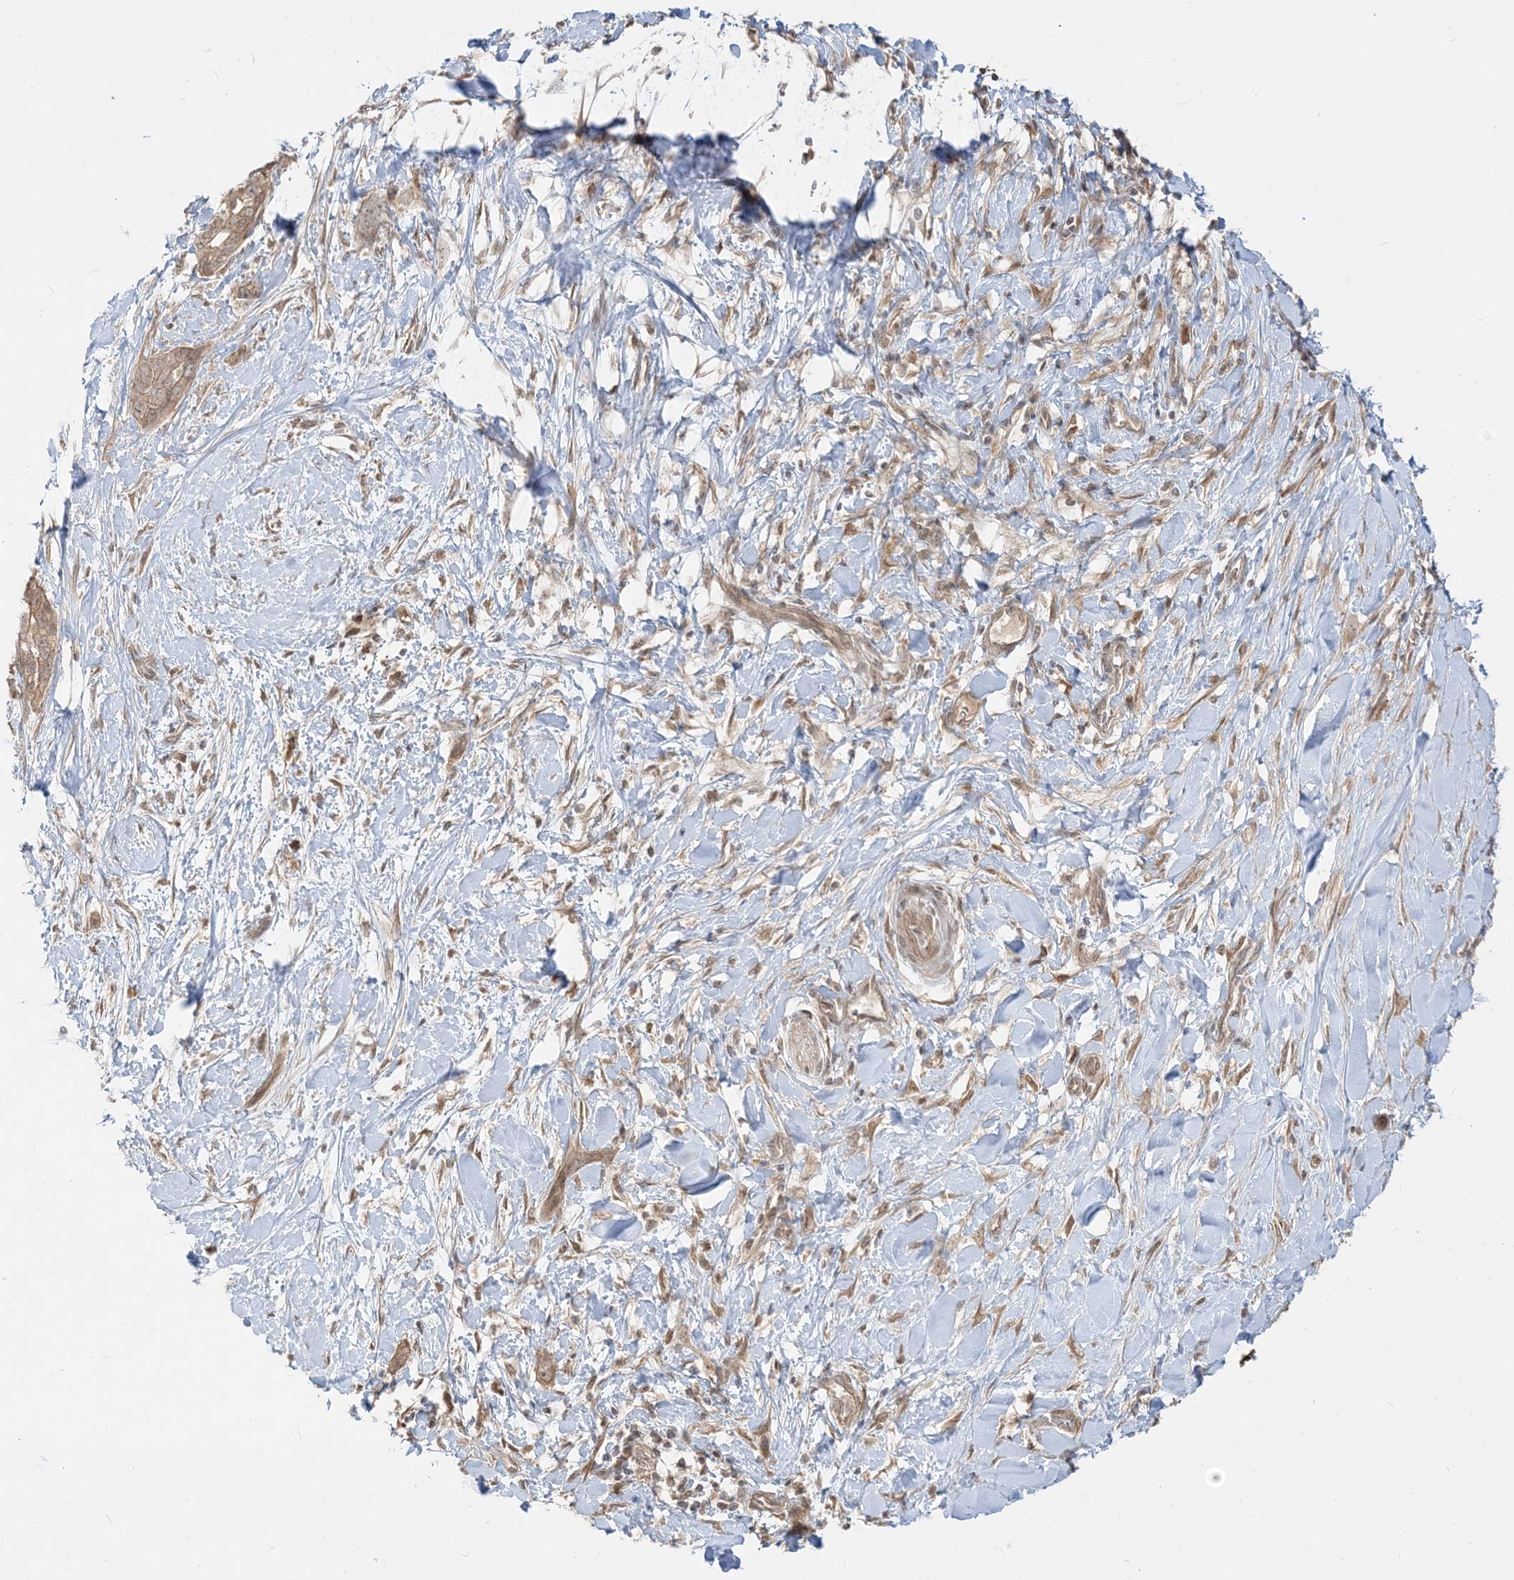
{"staining": {"intensity": "weak", "quantity": "25%-75%", "location": "cytoplasmic/membranous"}, "tissue": "pancreatic cancer", "cell_type": "Tumor cells", "image_type": "cancer", "snomed": [{"axis": "morphology", "description": "Normal tissue, NOS"}, {"axis": "morphology", "description": "Adenocarcinoma, NOS"}, {"axis": "topography", "description": "Pancreas"}, {"axis": "topography", "description": "Peripheral nerve tissue"}], "caption": "Immunohistochemistry of human pancreatic adenocarcinoma shows low levels of weak cytoplasmic/membranous staining in approximately 25%-75% of tumor cells. Using DAB (3,3'-diaminobenzidine) (brown) and hematoxylin (blue) stains, captured at high magnification using brightfield microscopy.", "gene": "TBCC", "patient": {"sex": "male", "age": 59}}